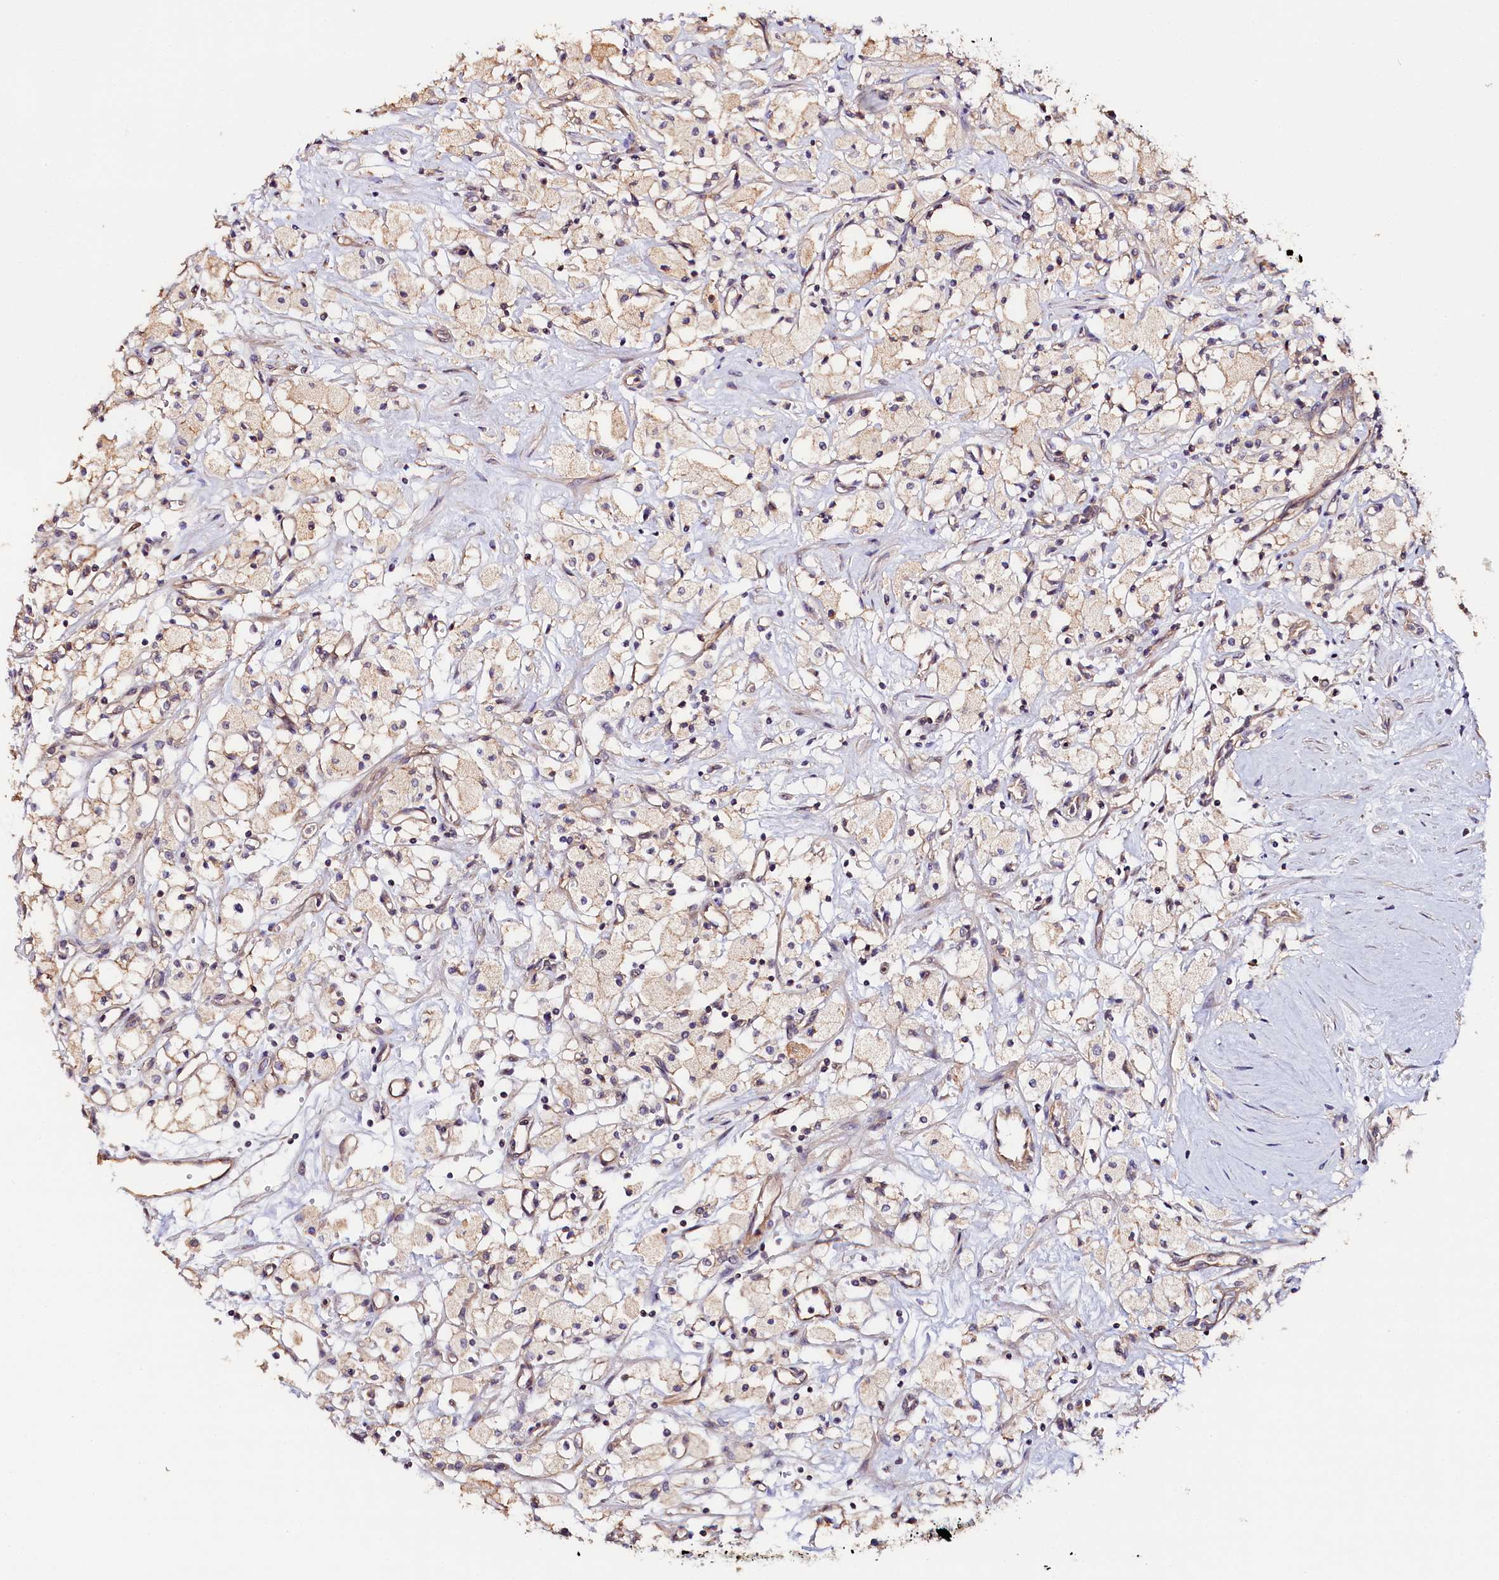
{"staining": {"intensity": "weak", "quantity": "<25%", "location": "cytoplasmic/membranous"}, "tissue": "renal cancer", "cell_type": "Tumor cells", "image_type": "cancer", "snomed": [{"axis": "morphology", "description": "Adenocarcinoma, NOS"}, {"axis": "topography", "description": "Kidney"}], "caption": "The immunohistochemistry (IHC) histopathology image has no significant positivity in tumor cells of renal cancer tissue.", "gene": "KATNB1", "patient": {"sex": "male", "age": 59}}